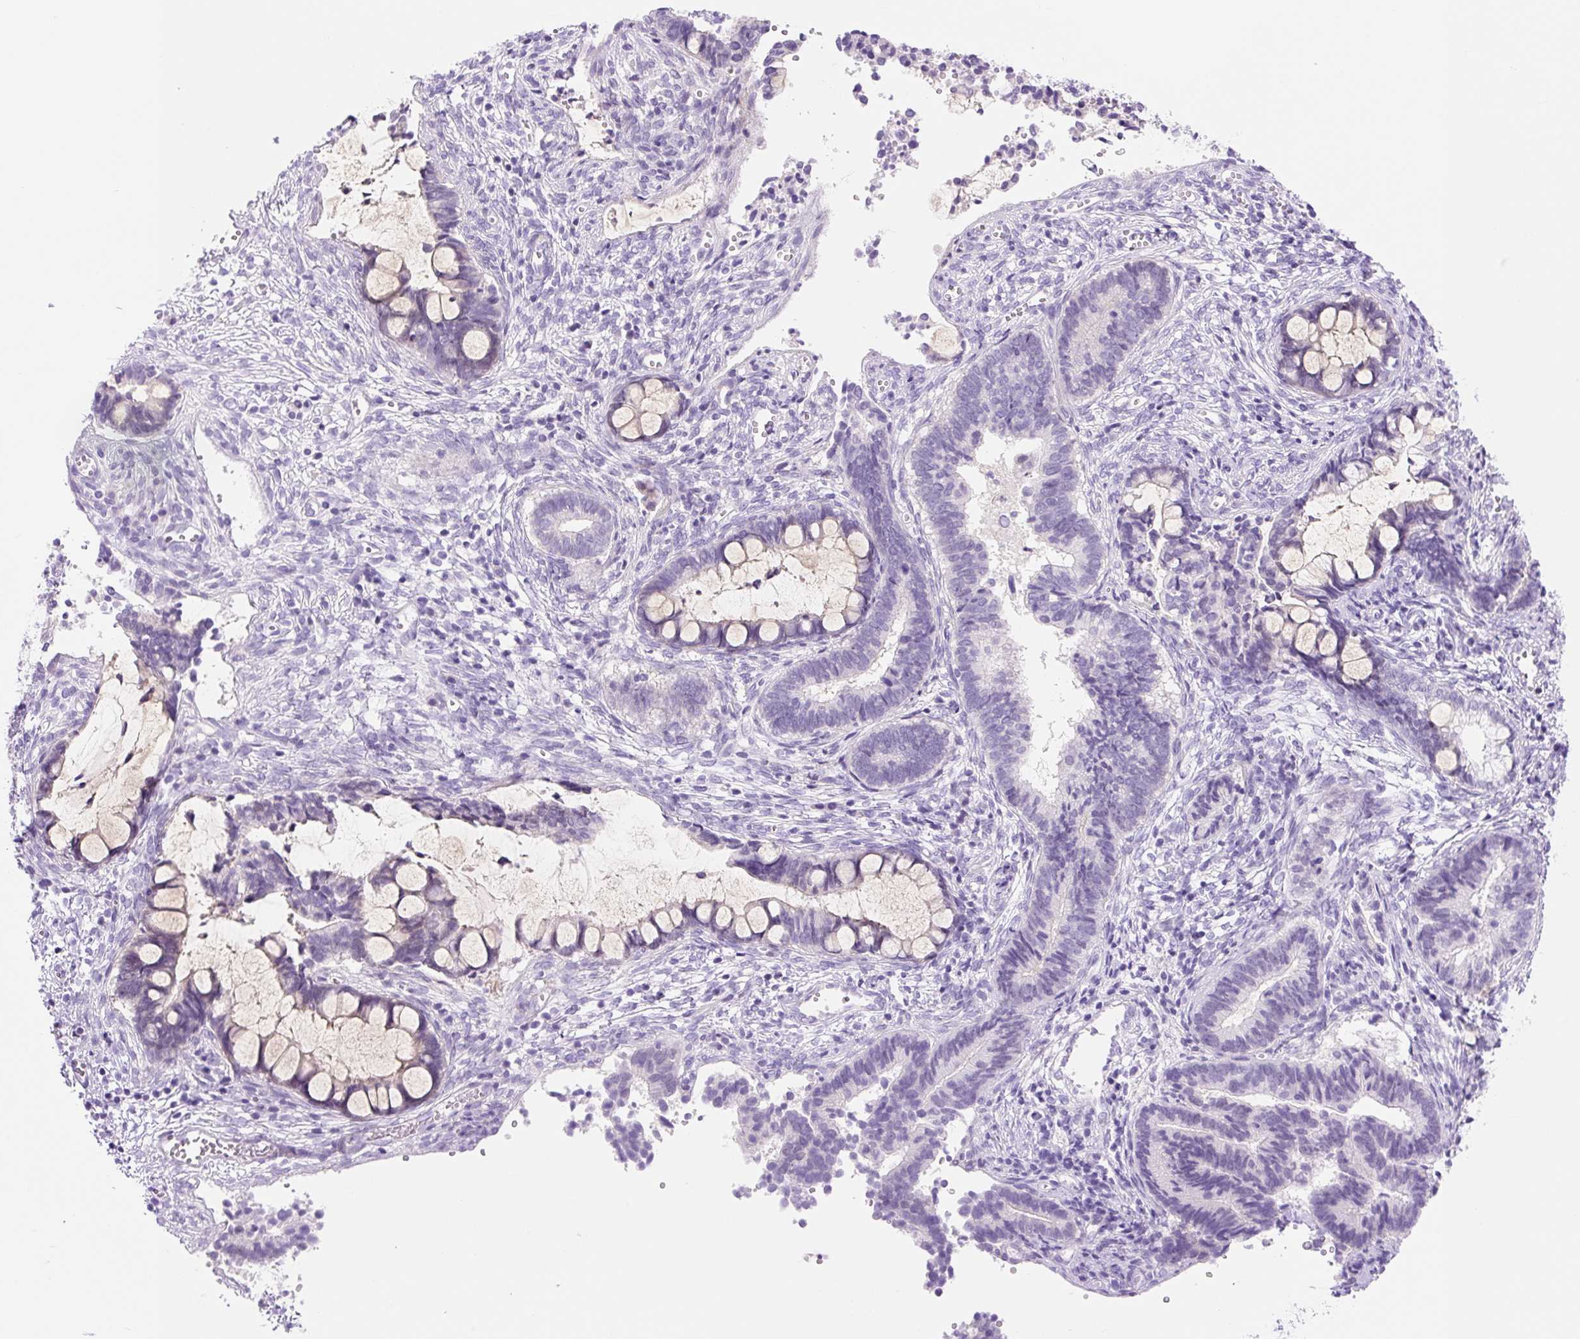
{"staining": {"intensity": "negative", "quantity": "none", "location": "none"}, "tissue": "cervical cancer", "cell_type": "Tumor cells", "image_type": "cancer", "snomed": [{"axis": "morphology", "description": "Adenocarcinoma, NOS"}, {"axis": "topography", "description": "Cervix"}], "caption": "Immunohistochemical staining of cervical adenocarcinoma displays no significant staining in tumor cells.", "gene": "ZNF121", "patient": {"sex": "female", "age": 44}}